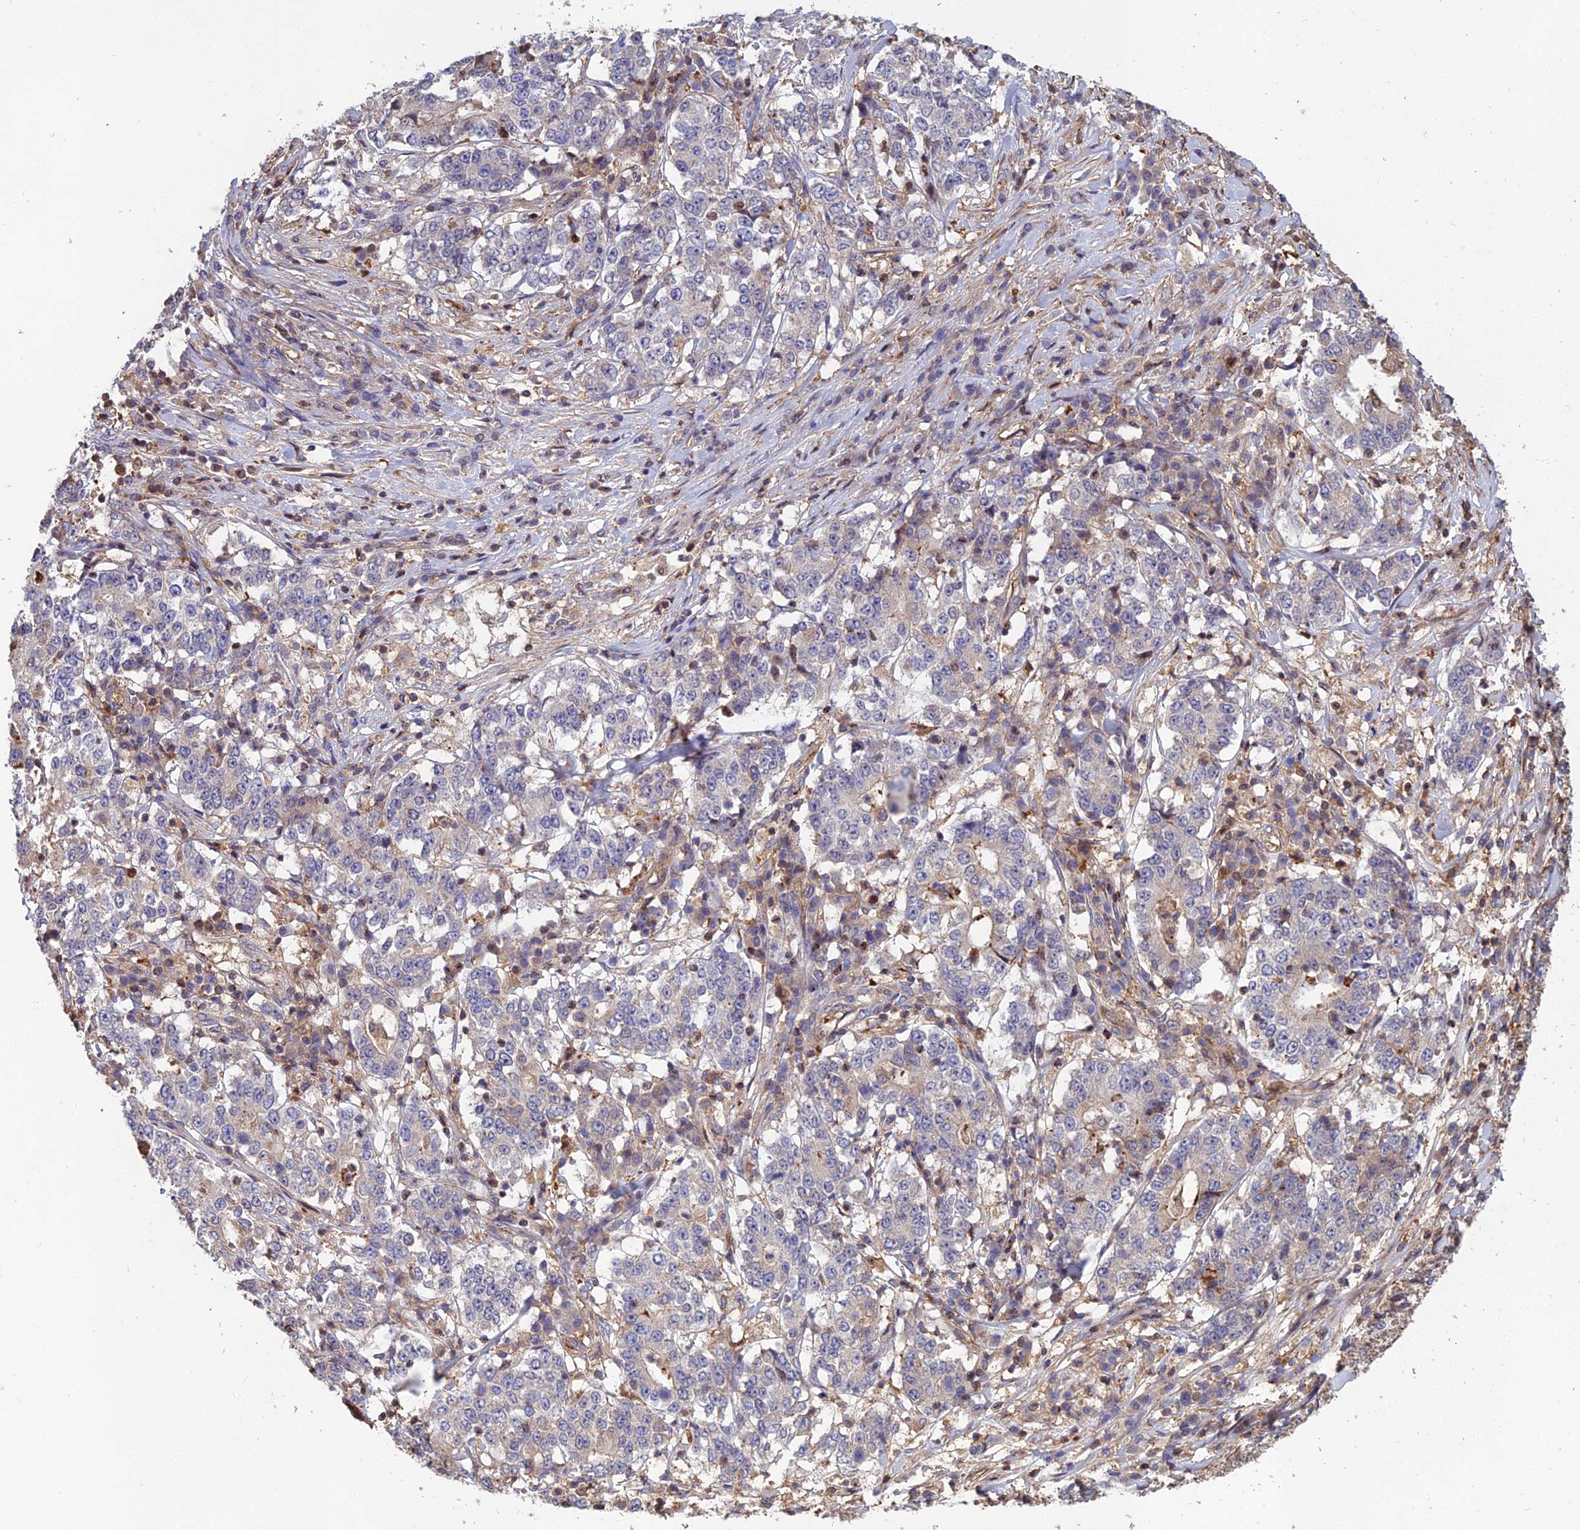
{"staining": {"intensity": "negative", "quantity": "none", "location": "none"}, "tissue": "stomach cancer", "cell_type": "Tumor cells", "image_type": "cancer", "snomed": [{"axis": "morphology", "description": "Adenocarcinoma, NOS"}, {"axis": "topography", "description": "Stomach"}], "caption": "This is an immunohistochemistry (IHC) image of human stomach adenocarcinoma. There is no positivity in tumor cells.", "gene": "C15orf62", "patient": {"sex": "male", "age": 59}}